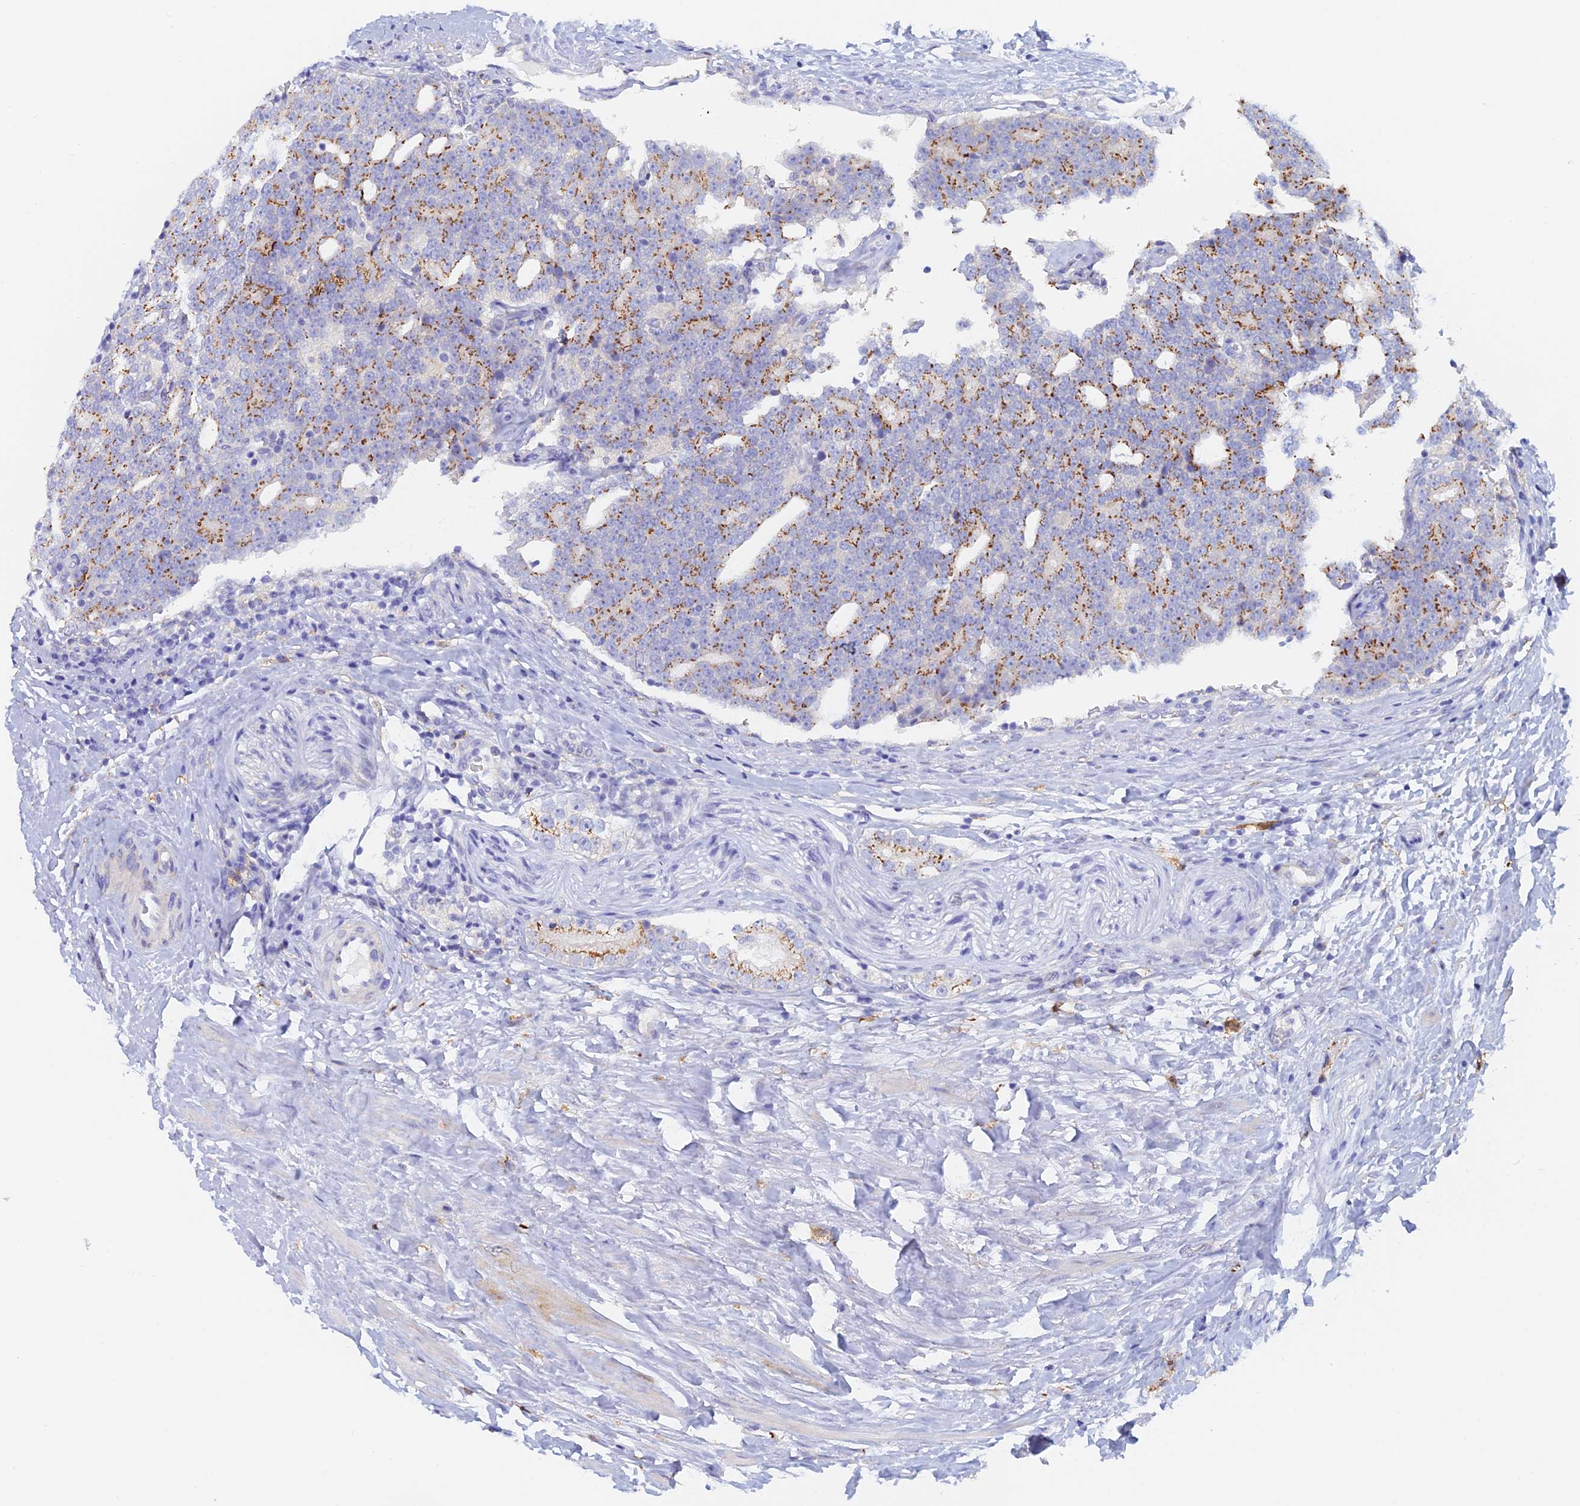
{"staining": {"intensity": "moderate", "quantity": "25%-75%", "location": "cytoplasmic/membranous"}, "tissue": "prostate cancer", "cell_type": "Tumor cells", "image_type": "cancer", "snomed": [{"axis": "morphology", "description": "Adenocarcinoma, High grade"}, {"axis": "topography", "description": "Prostate"}], "caption": "High-magnification brightfield microscopy of prostate cancer stained with DAB (3,3'-diaminobenzidine) (brown) and counterstained with hematoxylin (blue). tumor cells exhibit moderate cytoplasmic/membranous positivity is present in about25%-75% of cells.", "gene": "SLC24A3", "patient": {"sex": "male", "age": 56}}